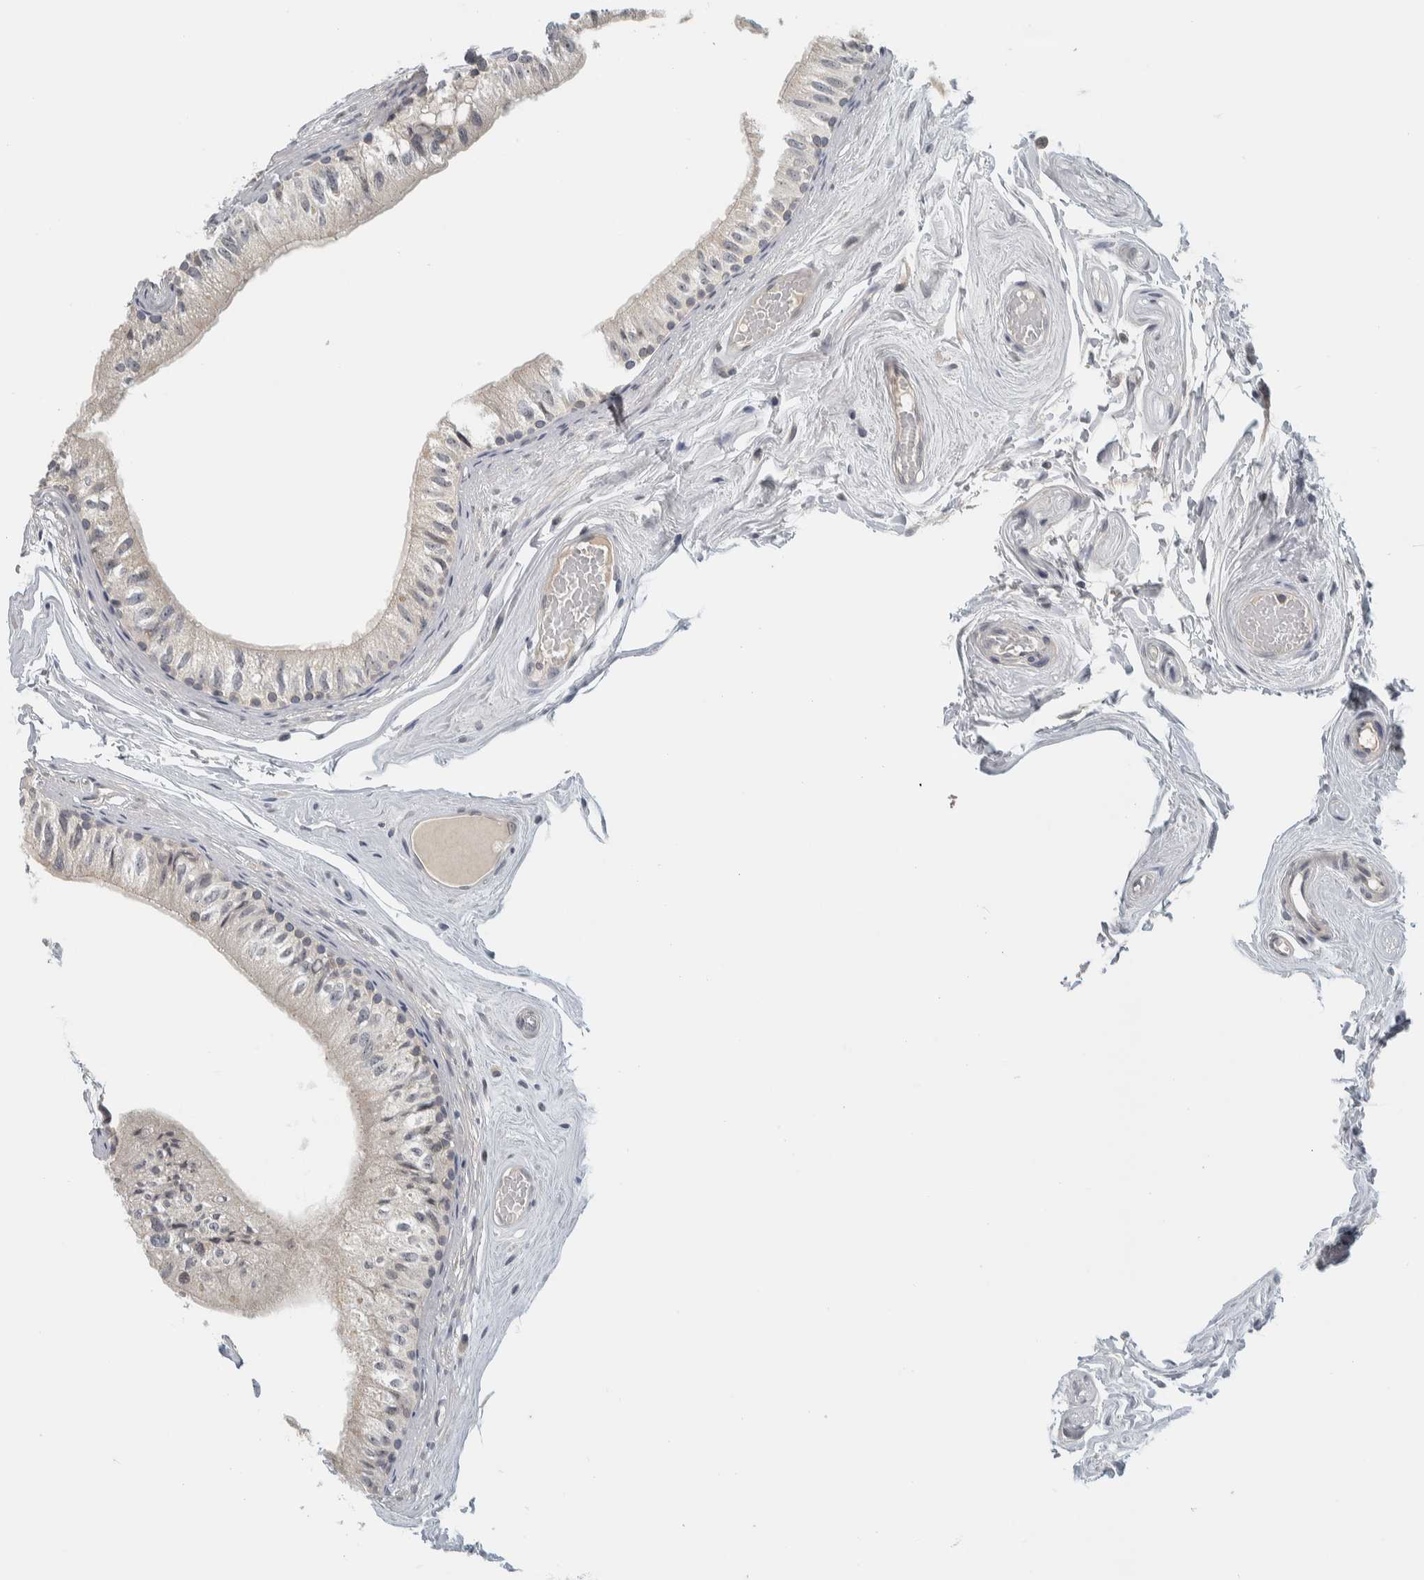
{"staining": {"intensity": "negative", "quantity": "none", "location": "none"}, "tissue": "epididymis", "cell_type": "Glandular cells", "image_type": "normal", "snomed": [{"axis": "morphology", "description": "Normal tissue, NOS"}, {"axis": "topography", "description": "Epididymis"}], "caption": "High magnification brightfield microscopy of unremarkable epididymis stained with DAB (3,3'-diaminobenzidine) (brown) and counterstained with hematoxylin (blue): glandular cells show no significant positivity. (Stains: DAB (3,3'-diaminobenzidine) immunohistochemistry (IHC) with hematoxylin counter stain, Microscopy: brightfield microscopy at high magnification).", "gene": "AFP", "patient": {"sex": "male", "age": 79}}